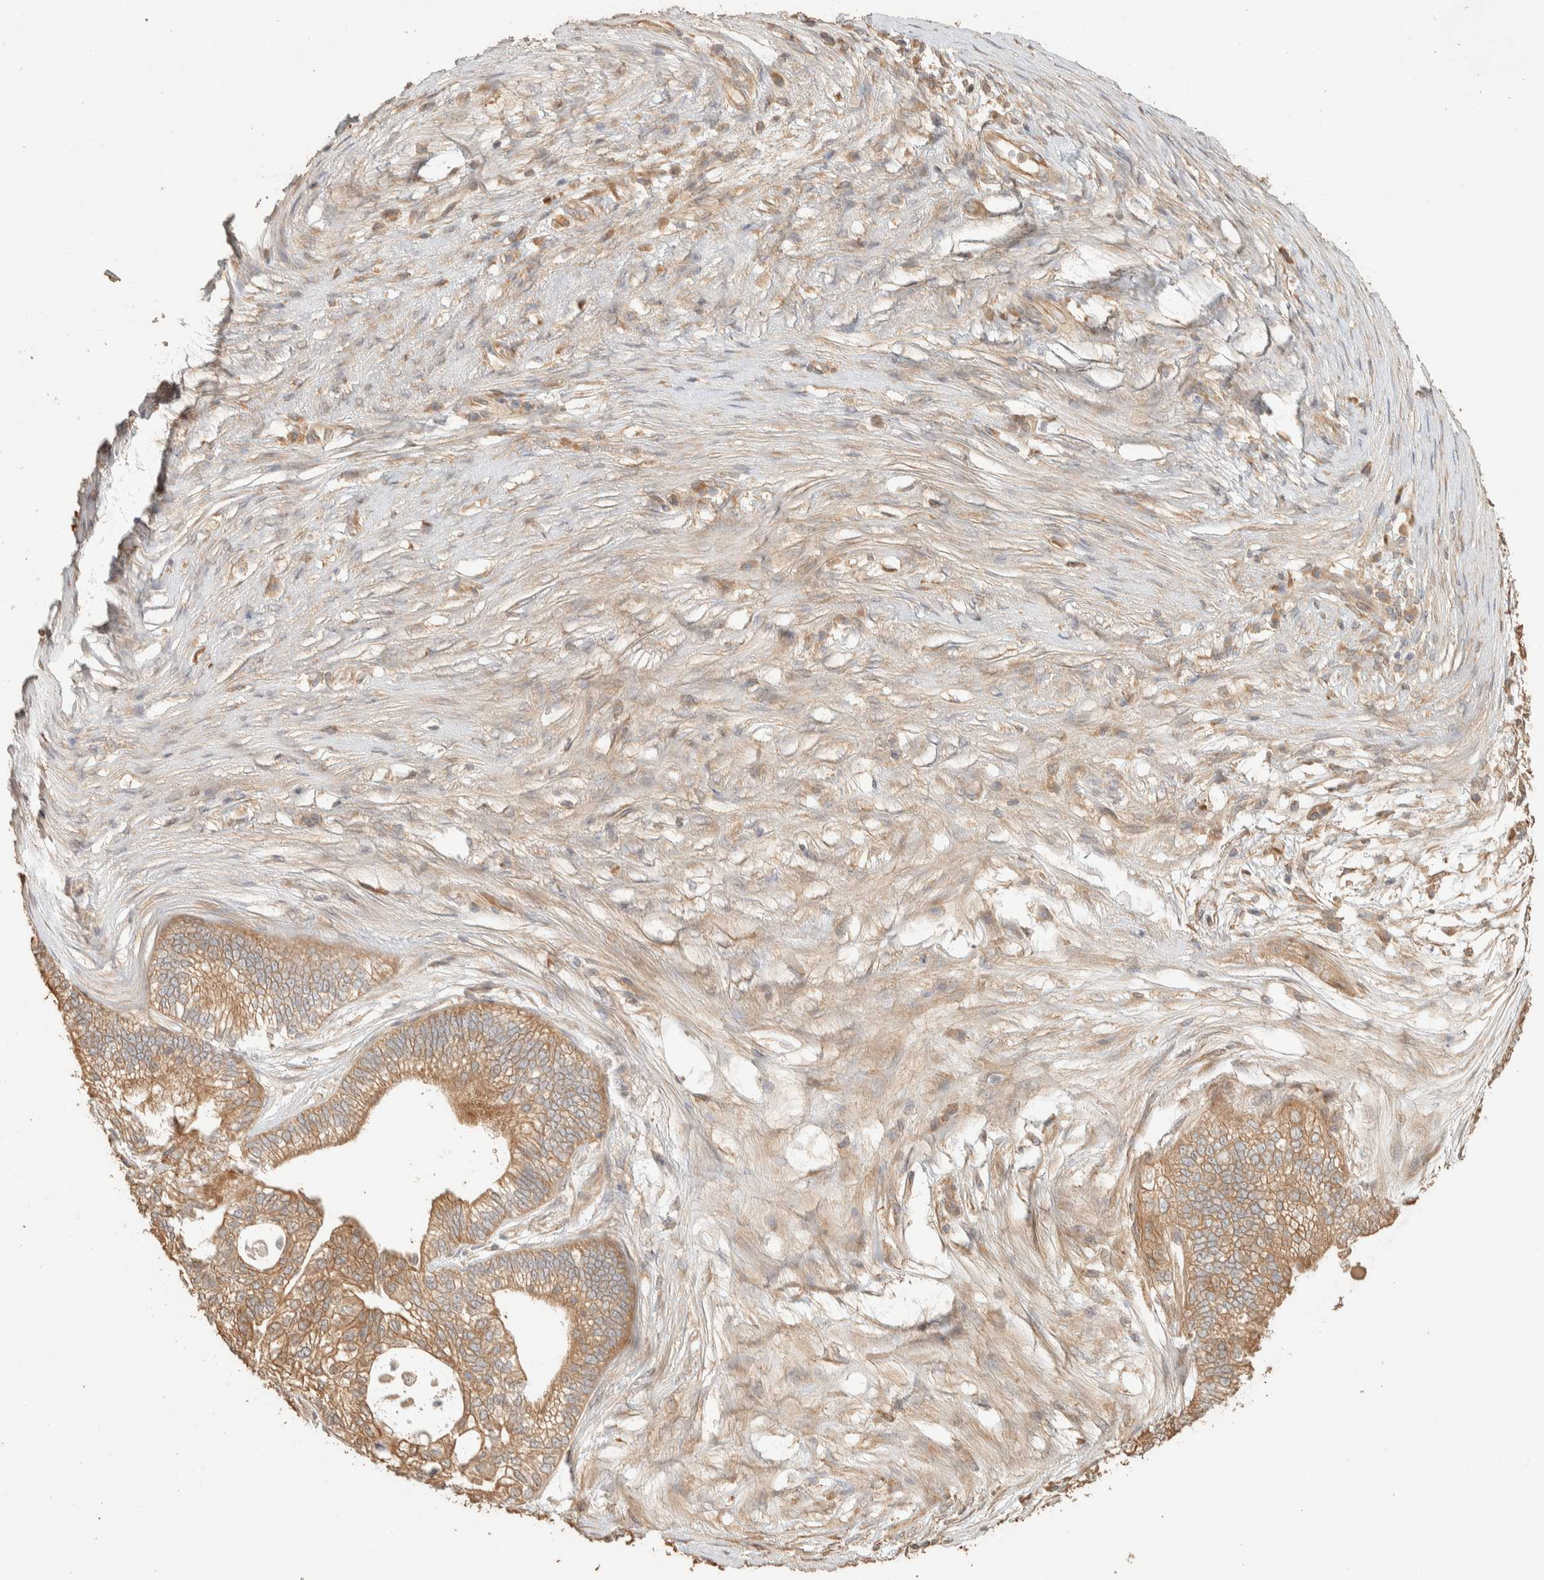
{"staining": {"intensity": "moderate", "quantity": ">75%", "location": "cytoplasmic/membranous"}, "tissue": "pancreatic cancer", "cell_type": "Tumor cells", "image_type": "cancer", "snomed": [{"axis": "morphology", "description": "Adenocarcinoma, NOS"}, {"axis": "topography", "description": "Pancreas"}], "caption": "Human pancreatic cancer stained for a protein (brown) exhibits moderate cytoplasmic/membranous positive staining in approximately >75% of tumor cells.", "gene": "EXOC7", "patient": {"sex": "male", "age": 72}}